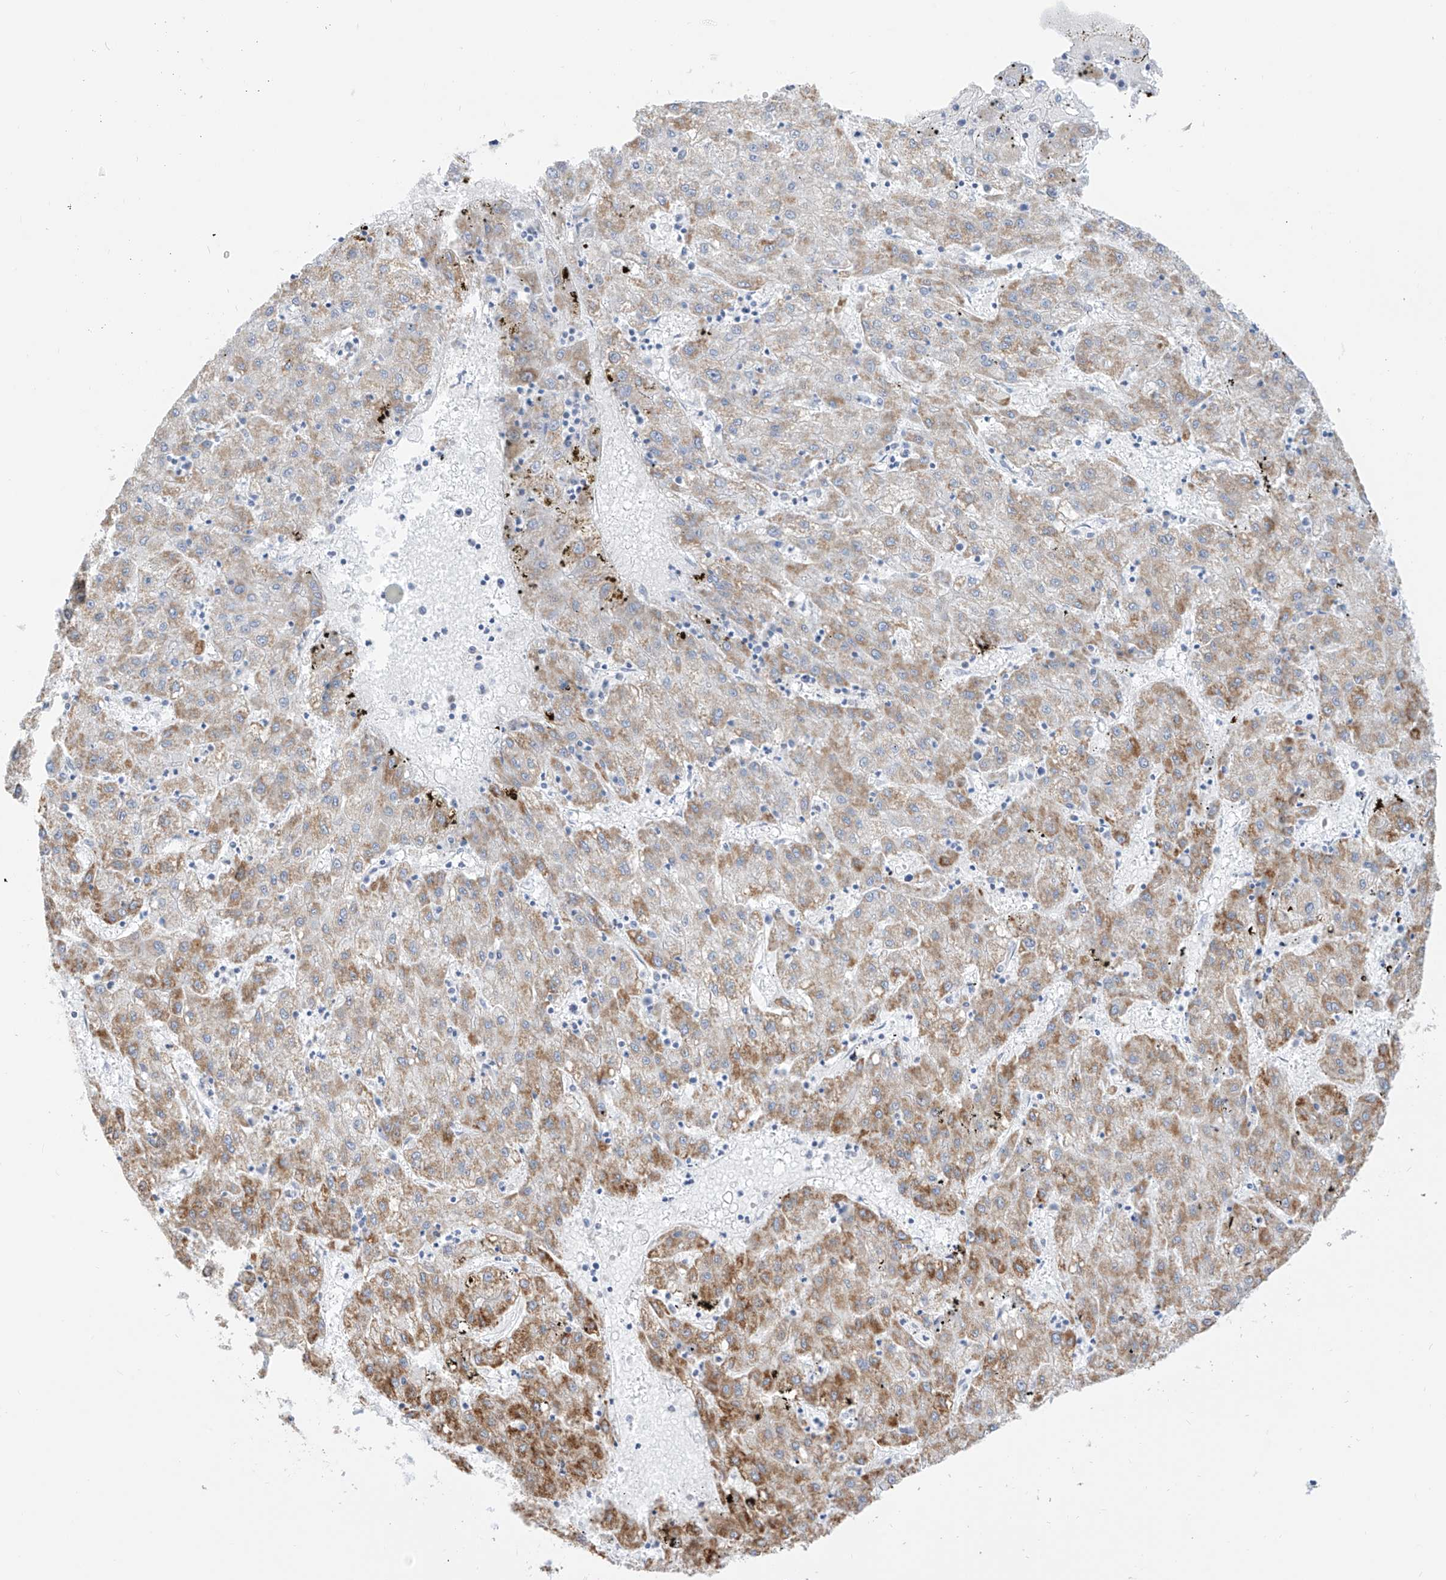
{"staining": {"intensity": "moderate", "quantity": "25%-75%", "location": "cytoplasmic/membranous"}, "tissue": "liver cancer", "cell_type": "Tumor cells", "image_type": "cancer", "snomed": [{"axis": "morphology", "description": "Carcinoma, Hepatocellular, NOS"}, {"axis": "topography", "description": "Liver"}], "caption": "Hepatocellular carcinoma (liver) tissue reveals moderate cytoplasmic/membranous expression in about 25%-75% of tumor cells The protein is stained brown, and the nuclei are stained in blue (DAB IHC with brightfield microscopy, high magnification).", "gene": "SLC26A3", "patient": {"sex": "male", "age": 72}}